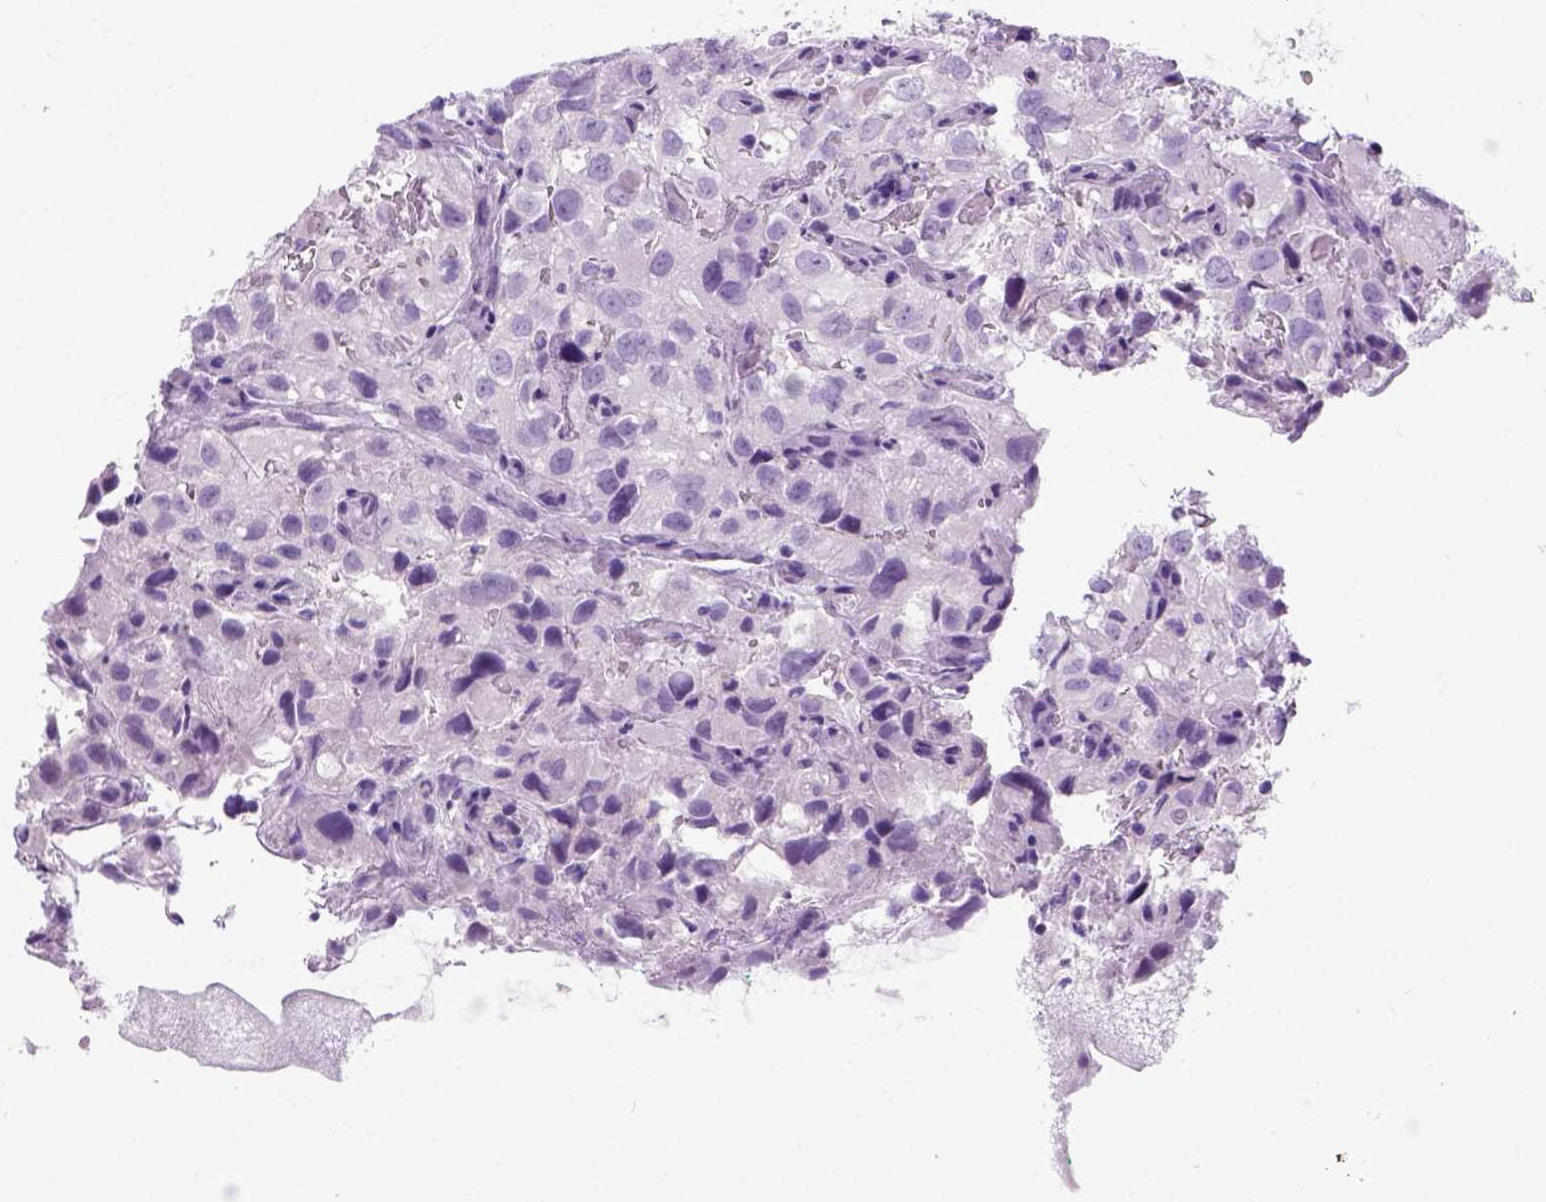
{"staining": {"intensity": "negative", "quantity": "none", "location": "none"}, "tissue": "renal cancer", "cell_type": "Tumor cells", "image_type": "cancer", "snomed": [{"axis": "morphology", "description": "Adenocarcinoma, NOS"}, {"axis": "topography", "description": "Kidney"}], "caption": "The micrograph displays no staining of tumor cells in renal cancer (adenocarcinoma).", "gene": "CDH1", "patient": {"sex": "male", "age": 64}}